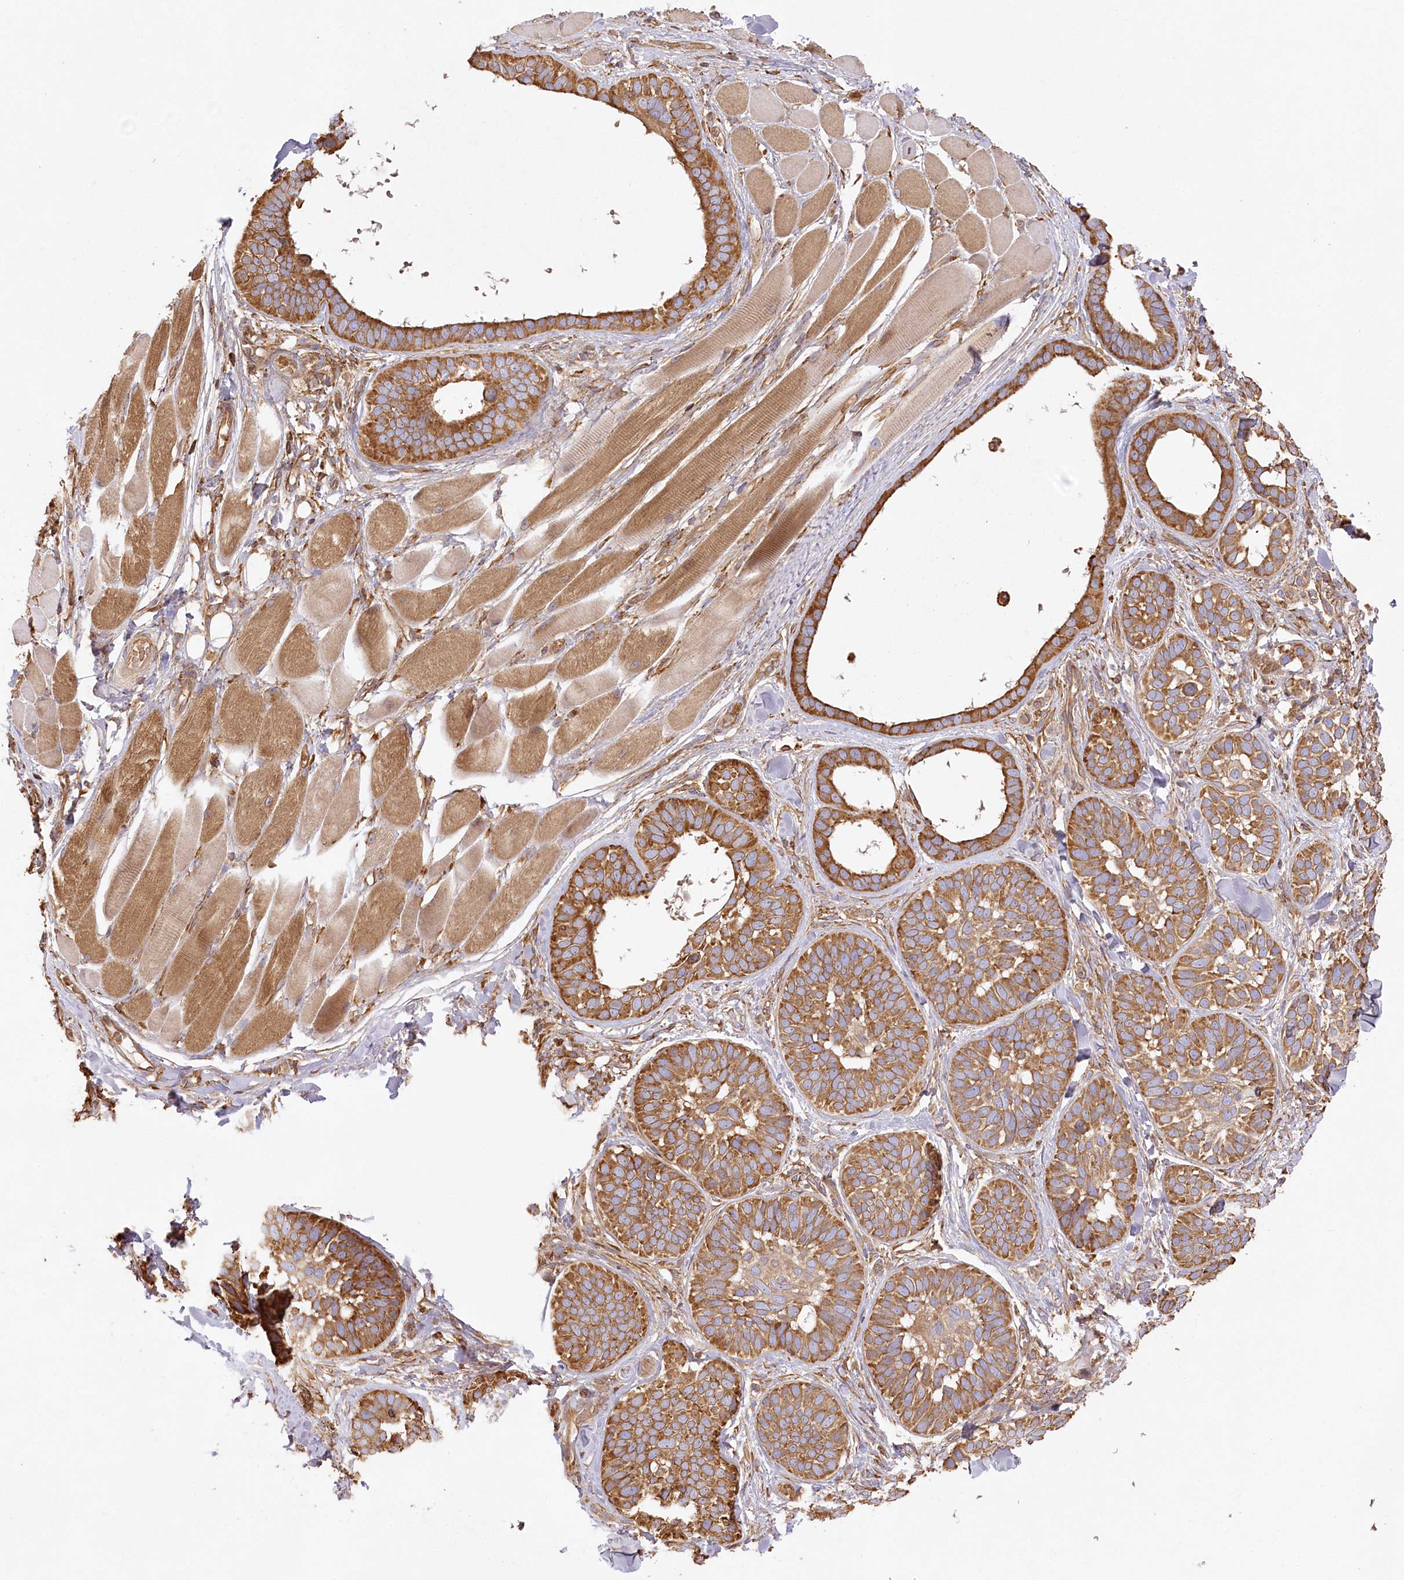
{"staining": {"intensity": "moderate", "quantity": ">75%", "location": "cytoplasmic/membranous"}, "tissue": "skin cancer", "cell_type": "Tumor cells", "image_type": "cancer", "snomed": [{"axis": "morphology", "description": "Basal cell carcinoma"}, {"axis": "topography", "description": "Skin"}], "caption": "A brown stain highlights moderate cytoplasmic/membranous staining of a protein in human basal cell carcinoma (skin) tumor cells. The protein is stained brown, and the nuclei are stained in blue (DAB IHC with brightfield microscopy, high magnification).", "gene": "ACAP2", "patient": {"sex": "male", "age": 62}}